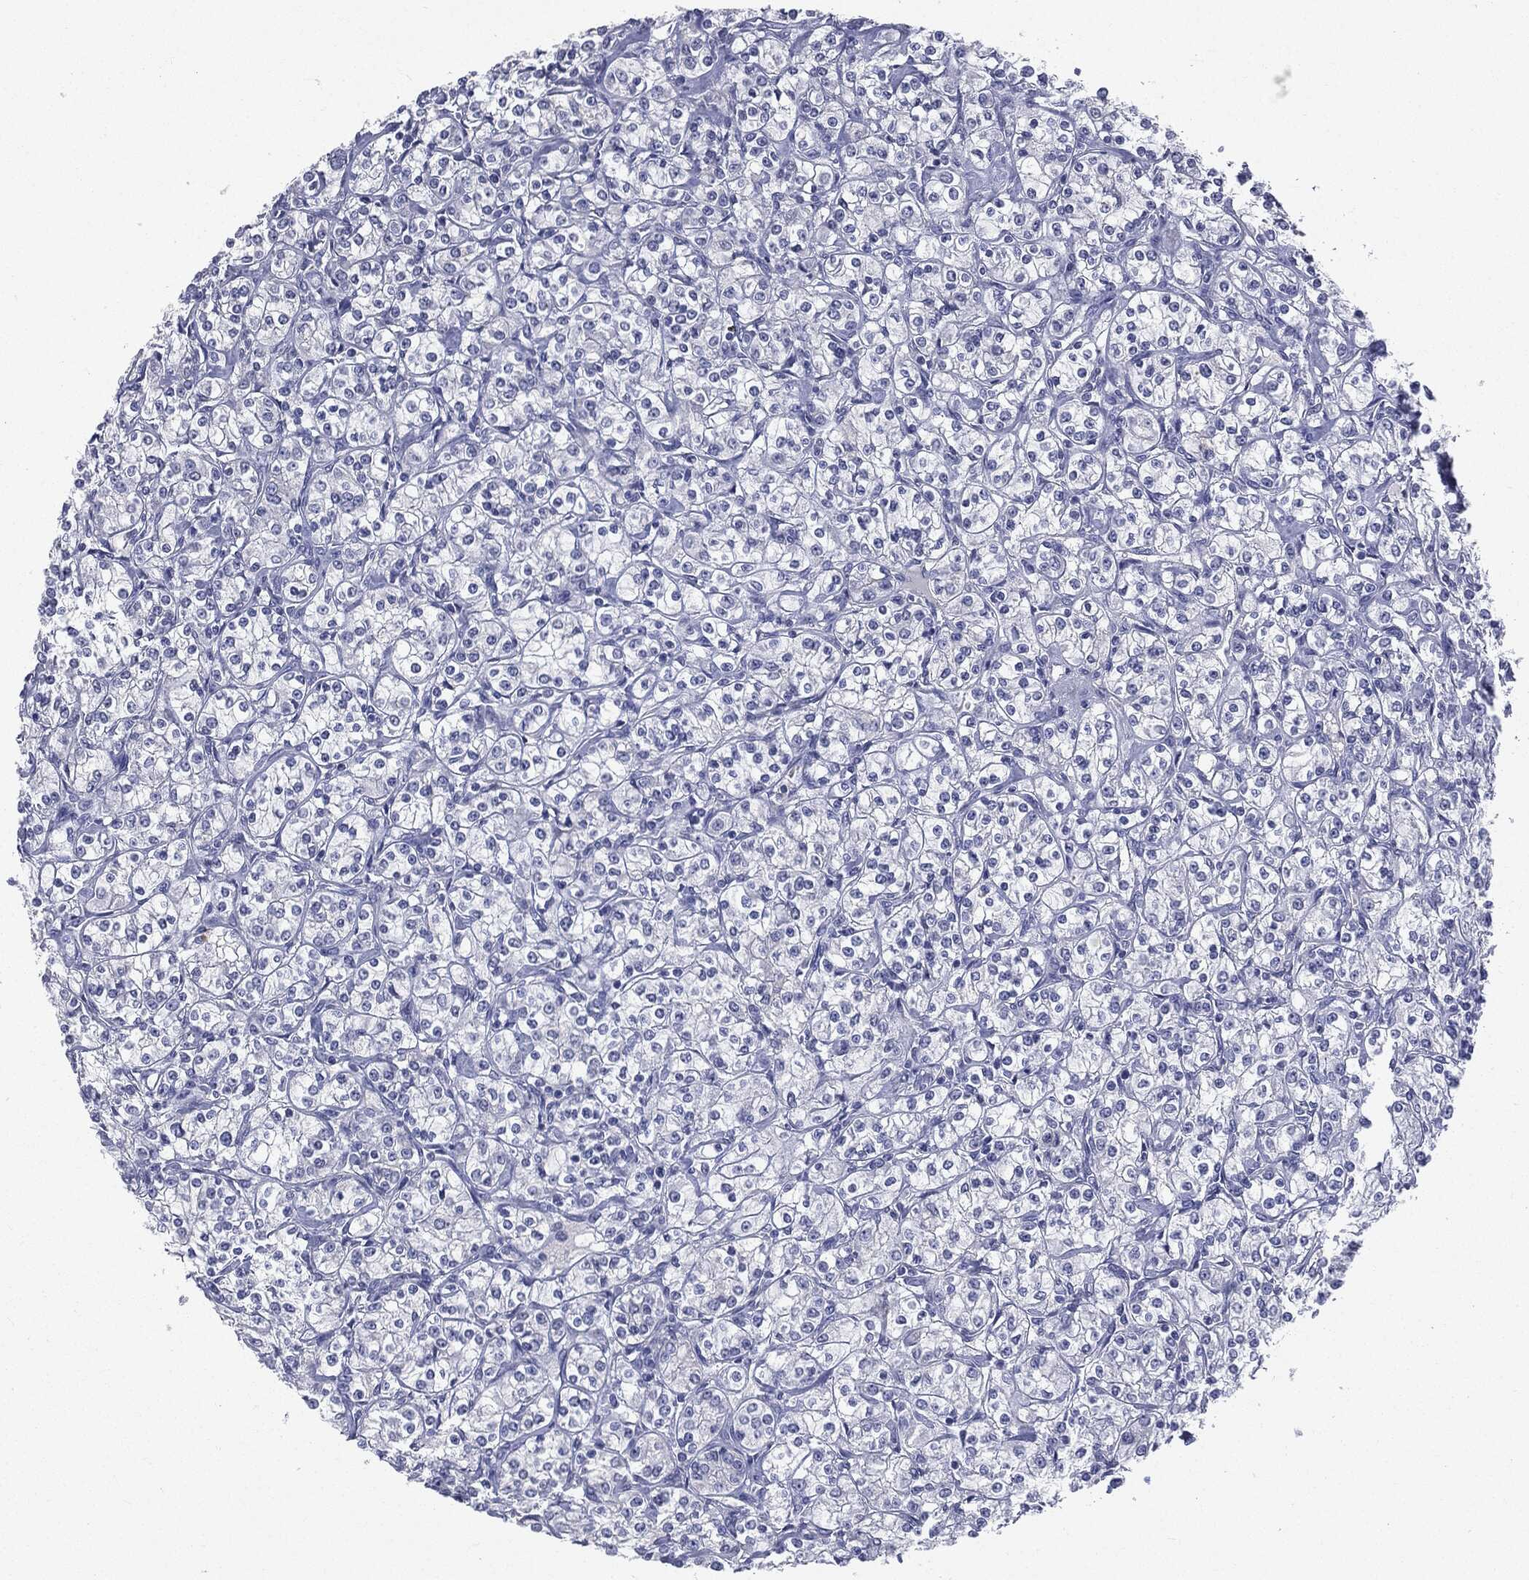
{"staining": {"intensity": "negative", "quantity": "none", "location": "none"}, "tissue": "renal cancer", "cell_type": "Tumor cells", "image_type": "cancer", "snomed": [{"axis": "morphology", "description": "Adenocarcinoma, NOS"}, {"axis": "topography", "description": "Kidney"}], "caption": "The immunohistochemistry (IHC) image has no significant staining in tumor cells of renal cancer tissue.", "gene": "TSHB", "patient": {"sex": "male", "age": 77}}